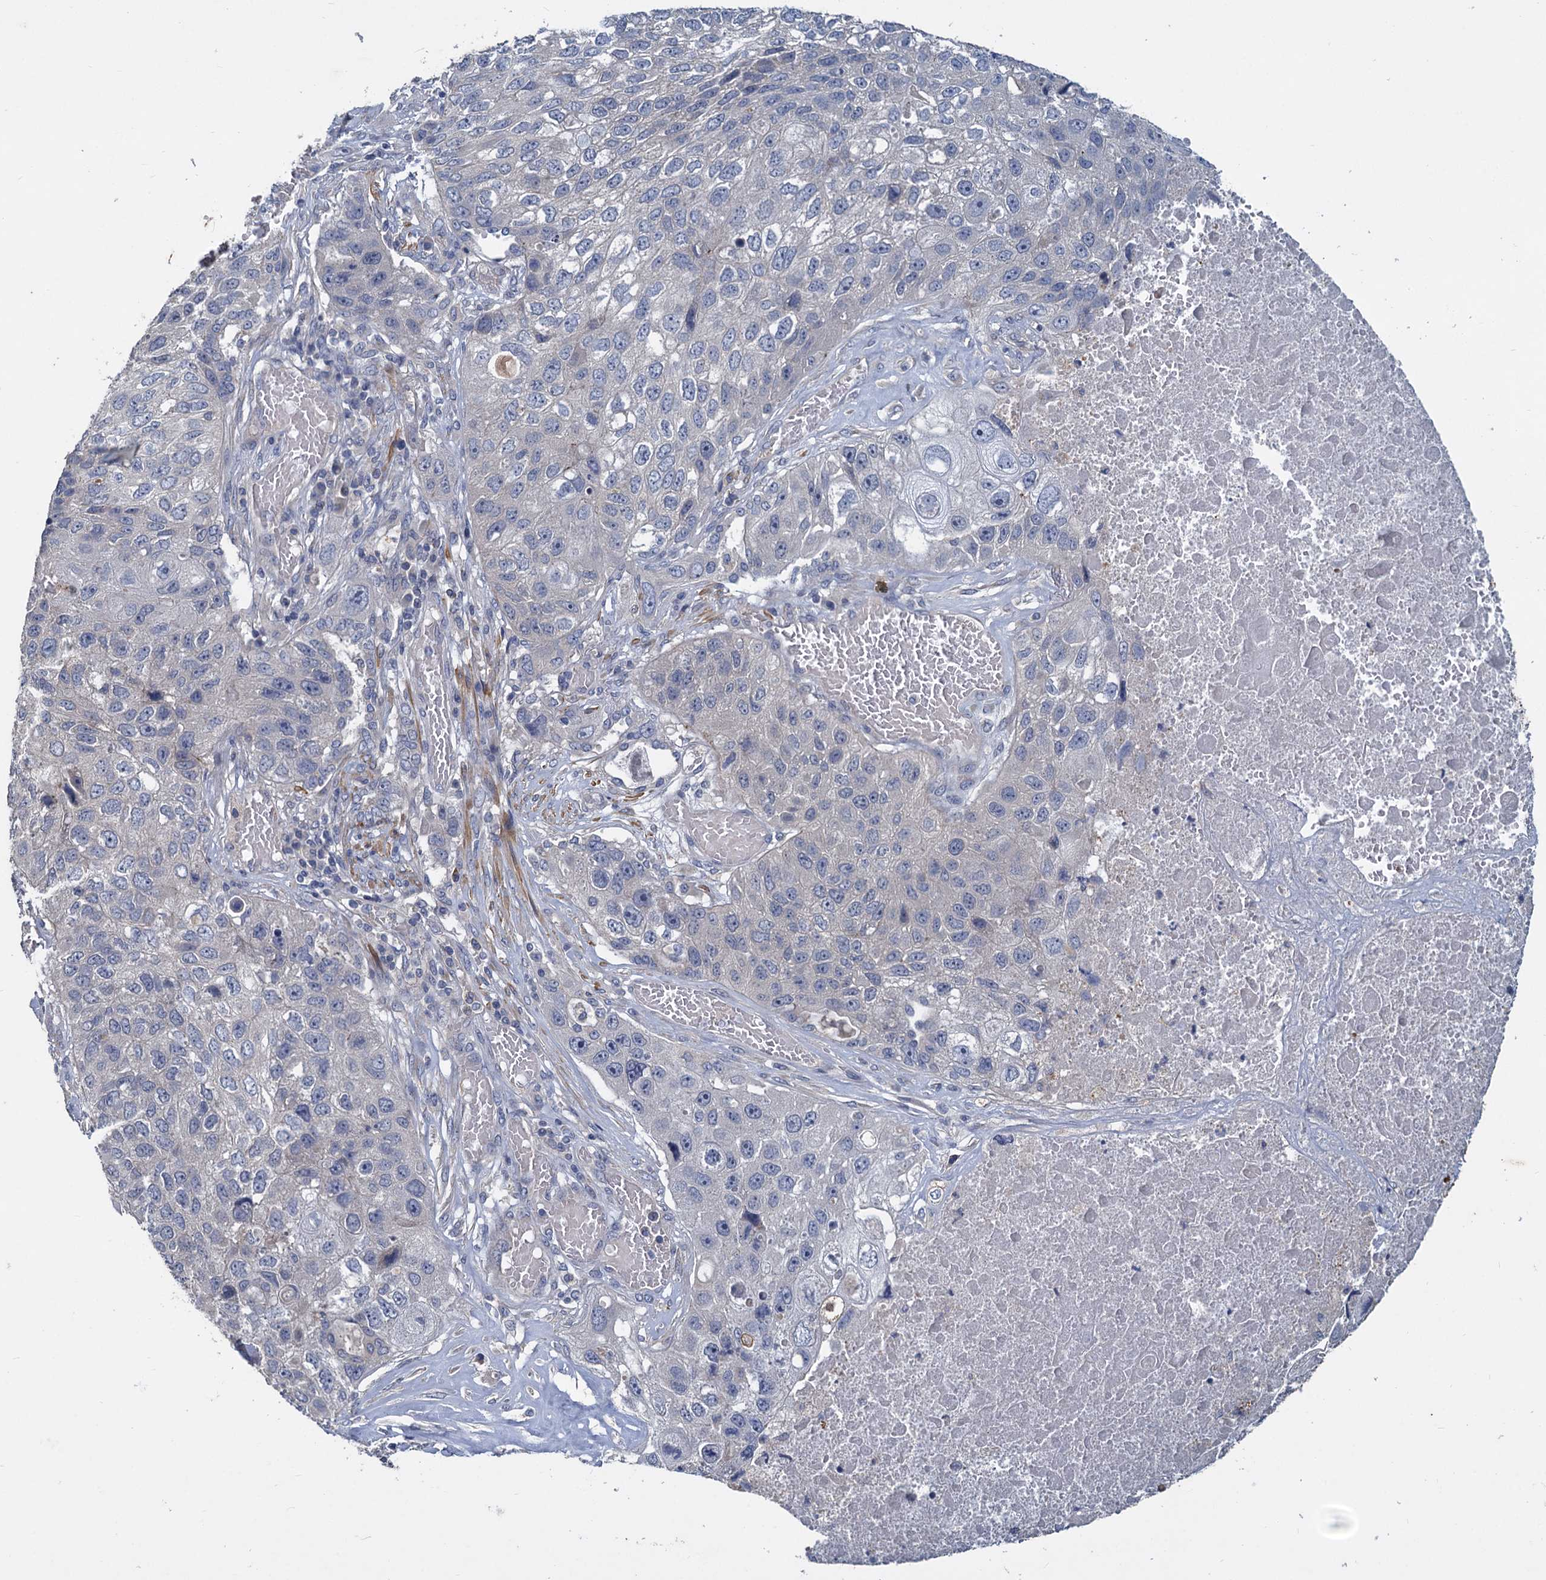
{"staining": {"intensity": "negative", "quantity": "none", "location": "none"}, "tissue": "lung cancer", "cell_type": "Tumor cells", "image_type": "cancer", "snomed": [{"axis": "morphology", "description": "Squamous cell carcinoma, NOS"}, {"axis": "topography", "description": "Lung"}], "caption": "Tumor cells show no significant protein staining in squamous cell carcinoma (lung).", "gene": "SLC2A7", "patient": {"sex": "male", "age": 61}}